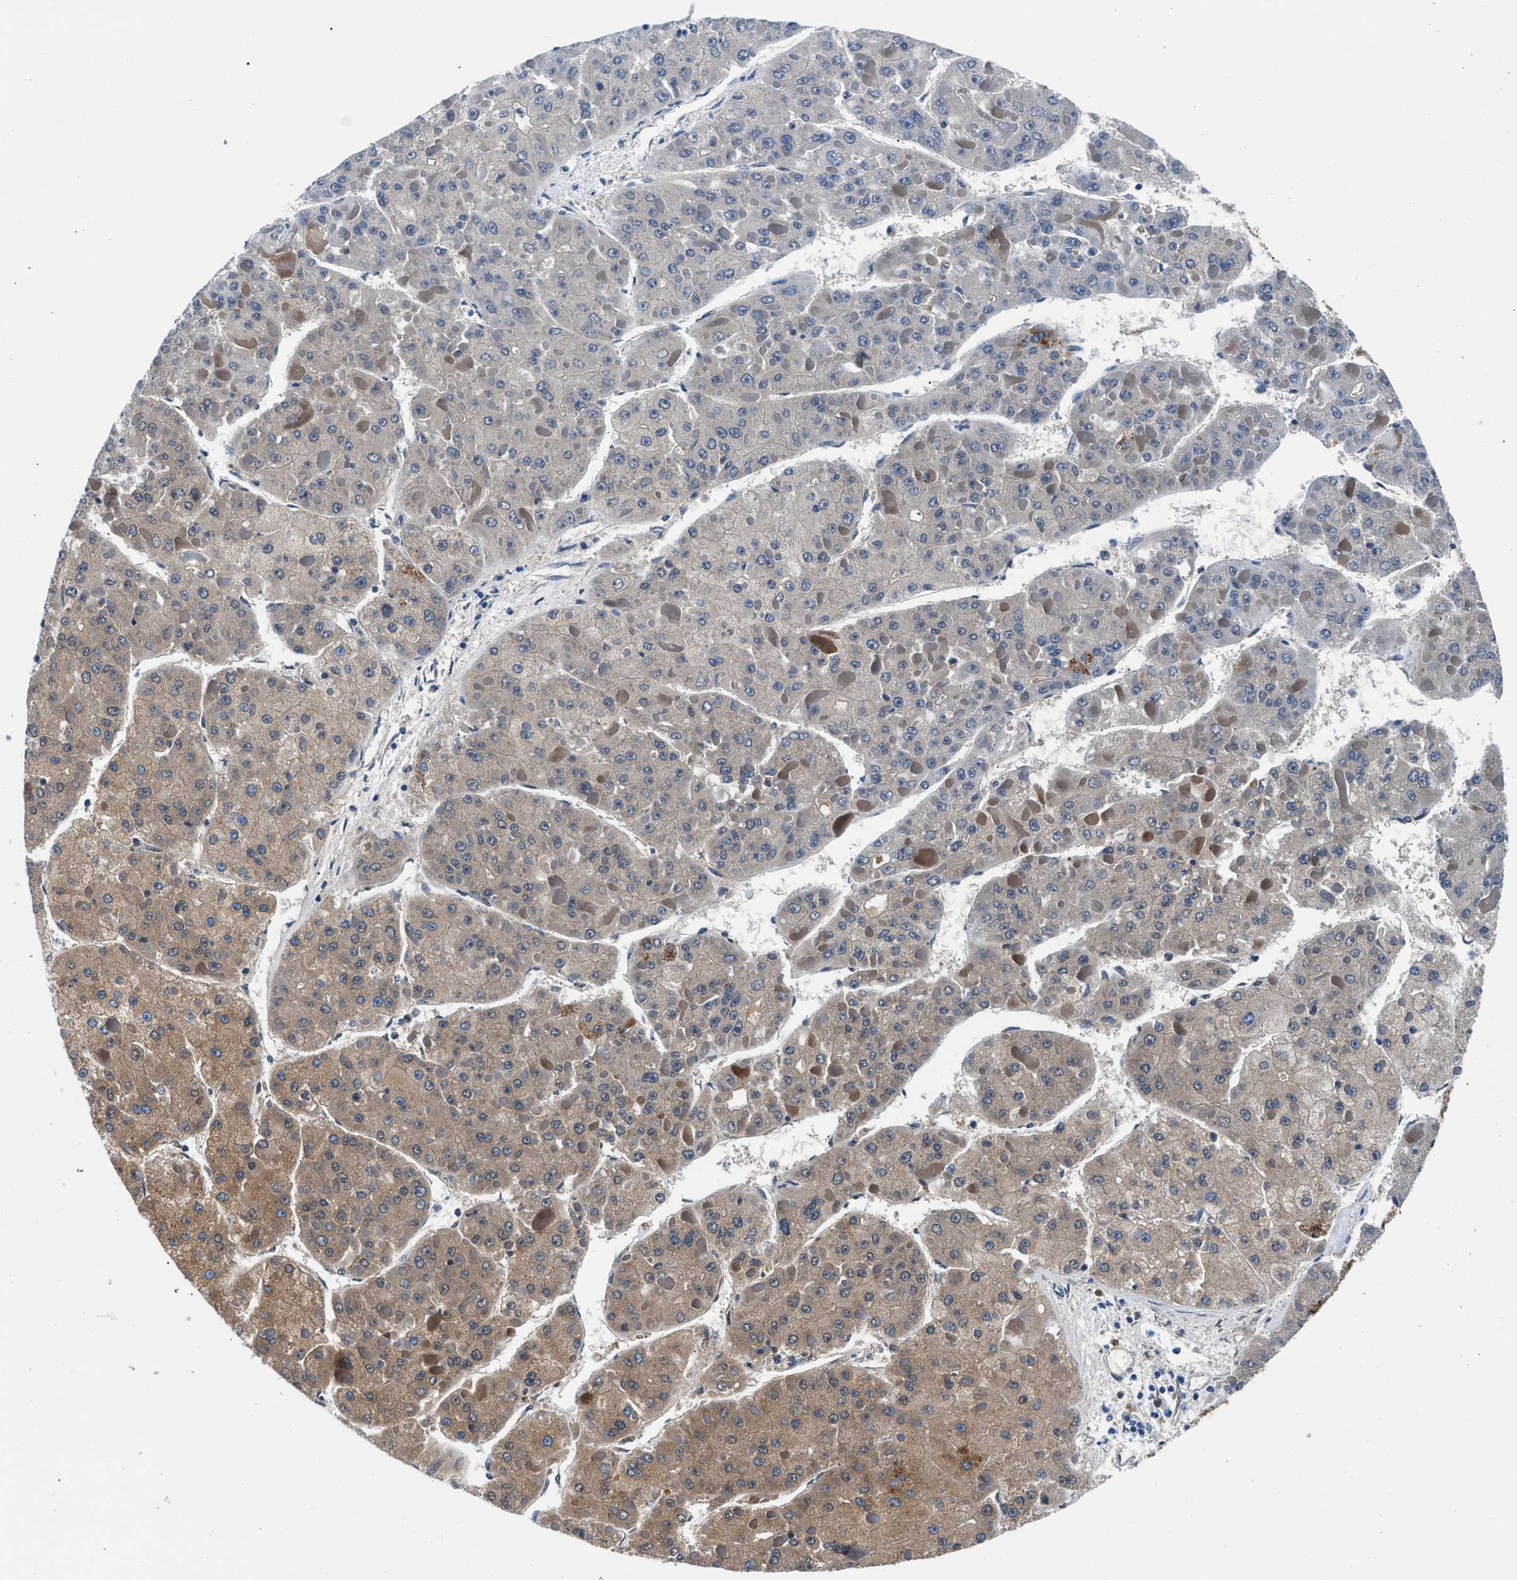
{"staining": {"intensity": "moderate", "quantity": "25%-75%", "location": "cytoplasmic/membranous"}, "tissue": "liver cancer", "cell_type": "Tumor cells", "image_type": "cancer", "snomed": [{"axis": "morphology", "description": "Carcinoma, Hepatocellular, NOS"}, {"axis": "topography", "description": "Liver"}], "caption": "Immunohistochemical staining of liver cancer (hepatocellular carcinoma) shows moderate cytoplasmic/membranous protein positivity in about 25%-75% of tumor cells.", "gene": "CPS1", "patient": {"sex": "female", "age": 73}}